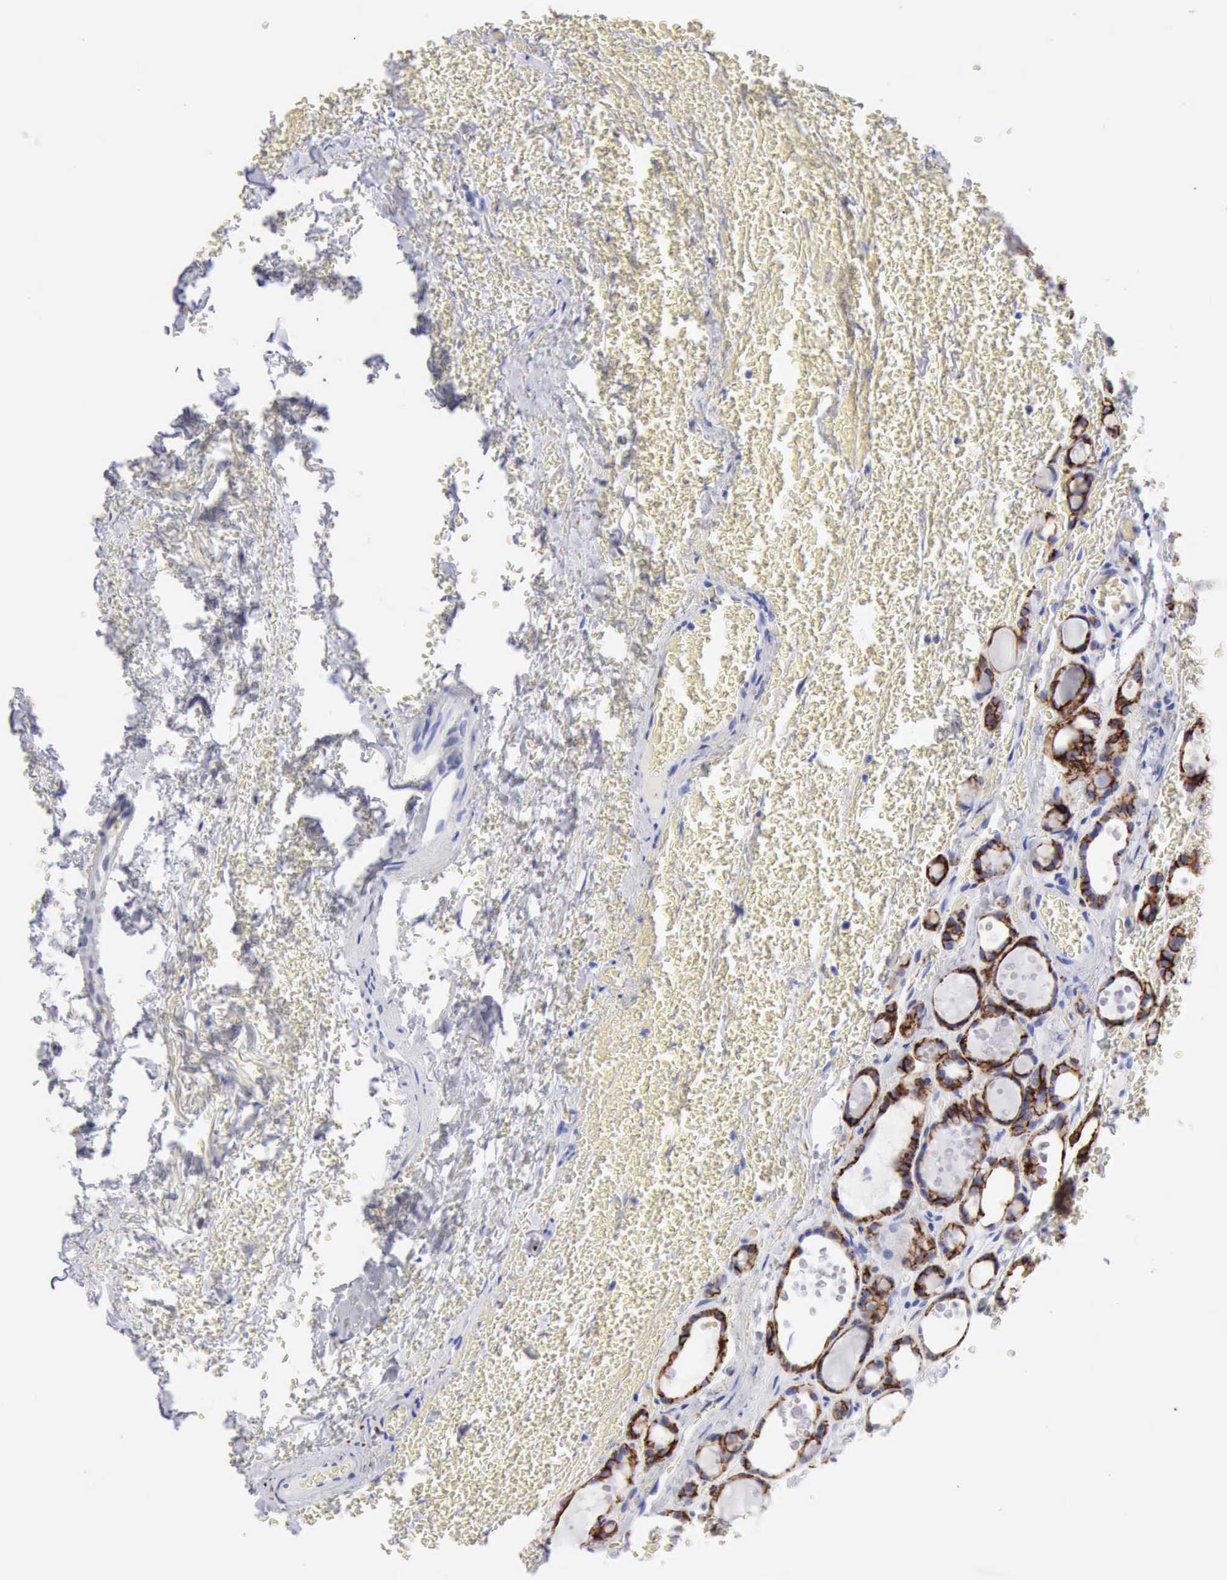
{"staining": {"intensity": "strong", "quantity": ">75%", "location": "cytoplasmic/membranous"}, "tissue": "thyroid cancer", "cell_type": "Tumor cells", "image_type": "cancer", "snomed": [{"axis": "morphology", "description": "Follicular adenoma carcinoma, NOS"}, {"axis": "topography", "description": "Thyroid gland"}], "caption": "The immunohistochemical stain labels strong cytoplasmic/membranous expression in tumor cells of thyroid cancer (follicular adenoma carcinoma) tissue.", "gene": "NCAM1", "patient": {"sex": "female", "age": 71}}